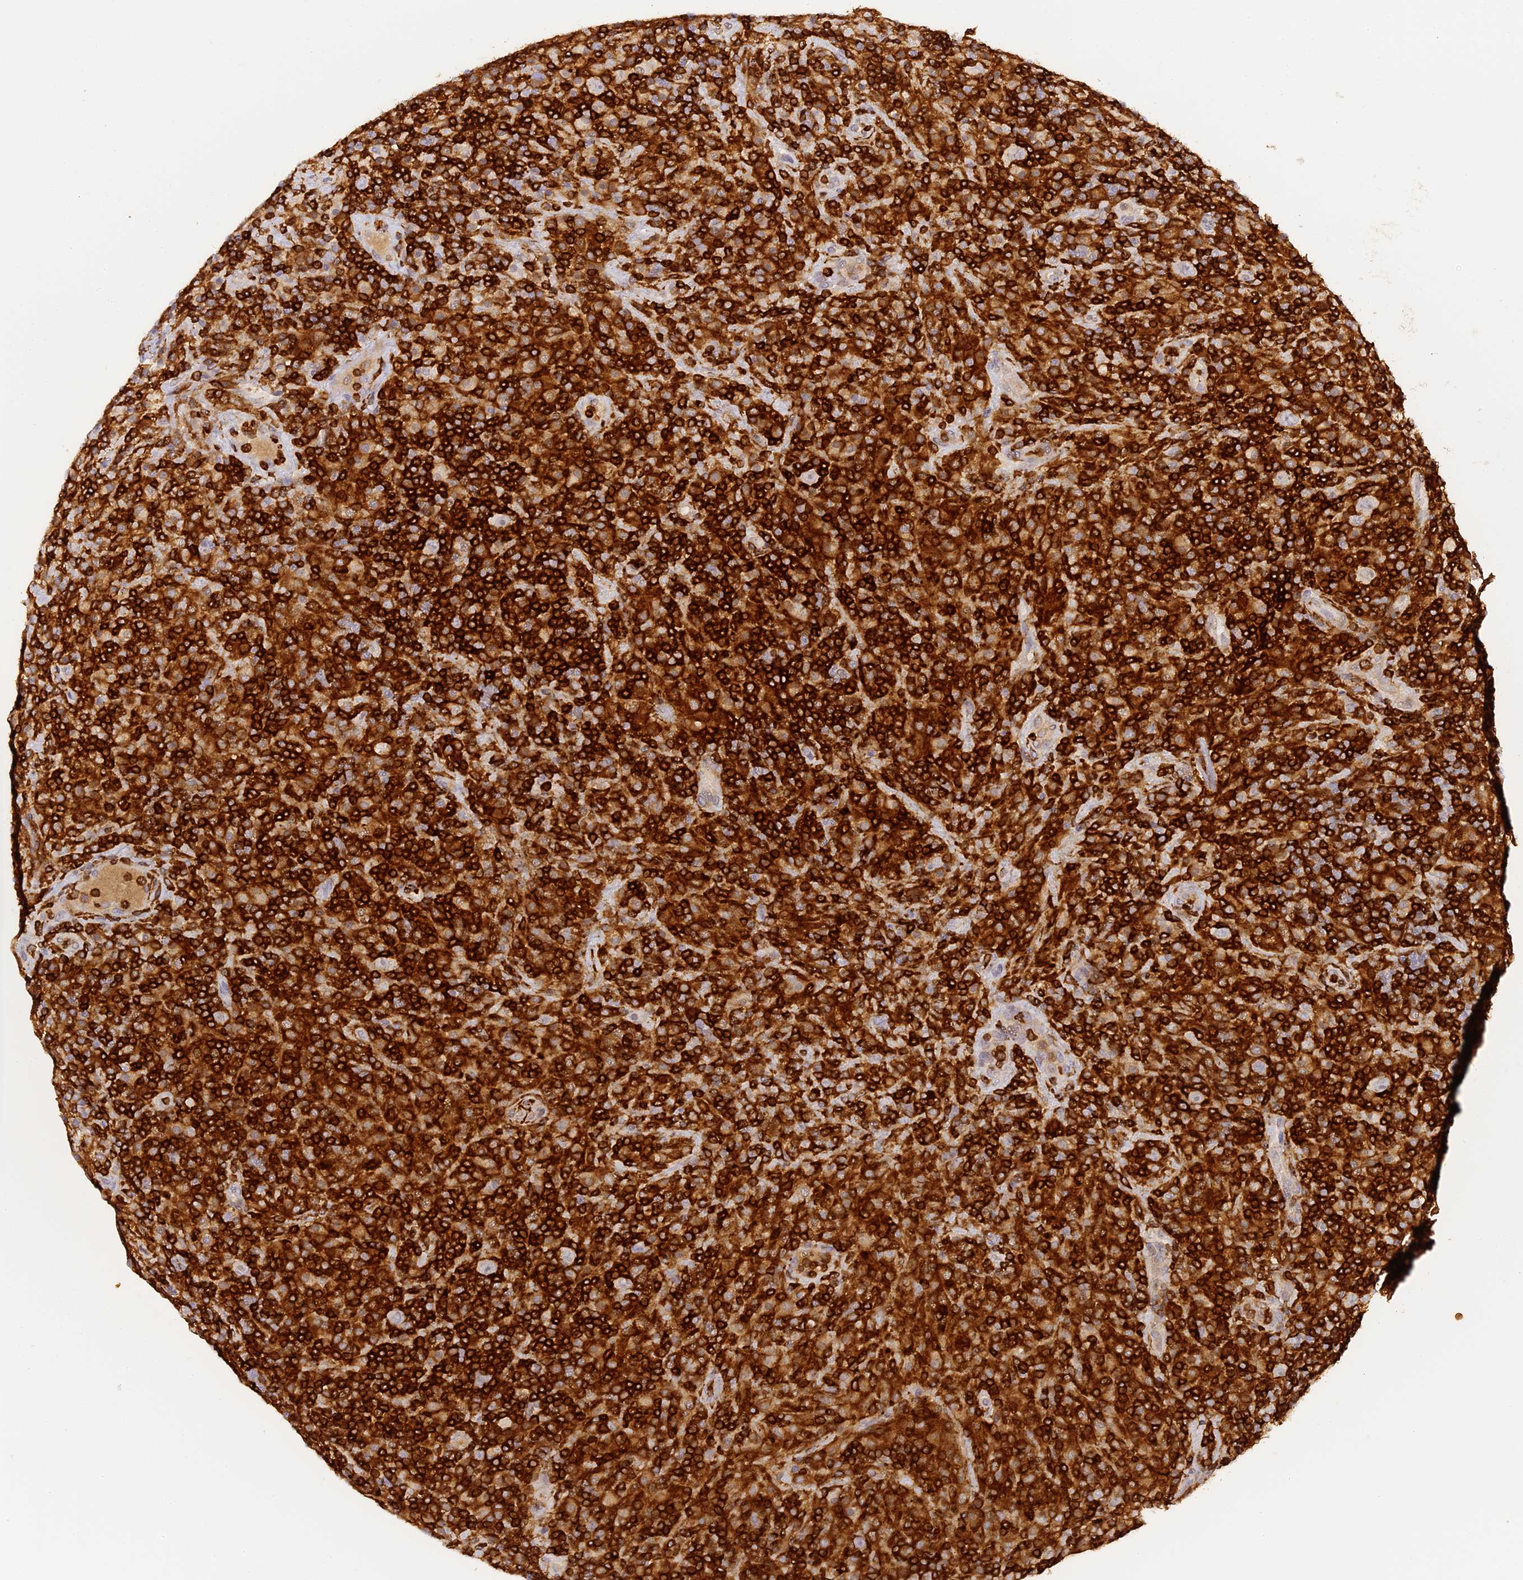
{"staining": {"intensity": "negative", "quantity": "none", "location": "none"}, "tissue": "lymphoma", "cell_type": "Tumor cells", "image_type": "cancer", "snomed": [{"axis": "morphology", "description": "Hodgkin's disease, NOS"}, {"axis": "topography", "description": "Lymph node"}], "caption": "High power microscopy micrograph of an IHC photomicrograph of Hodgkin's disease, revealing no significant positivity in tumor cells.", "gene": "FYB1", "patient": {"sex": "male", "age": 70}}